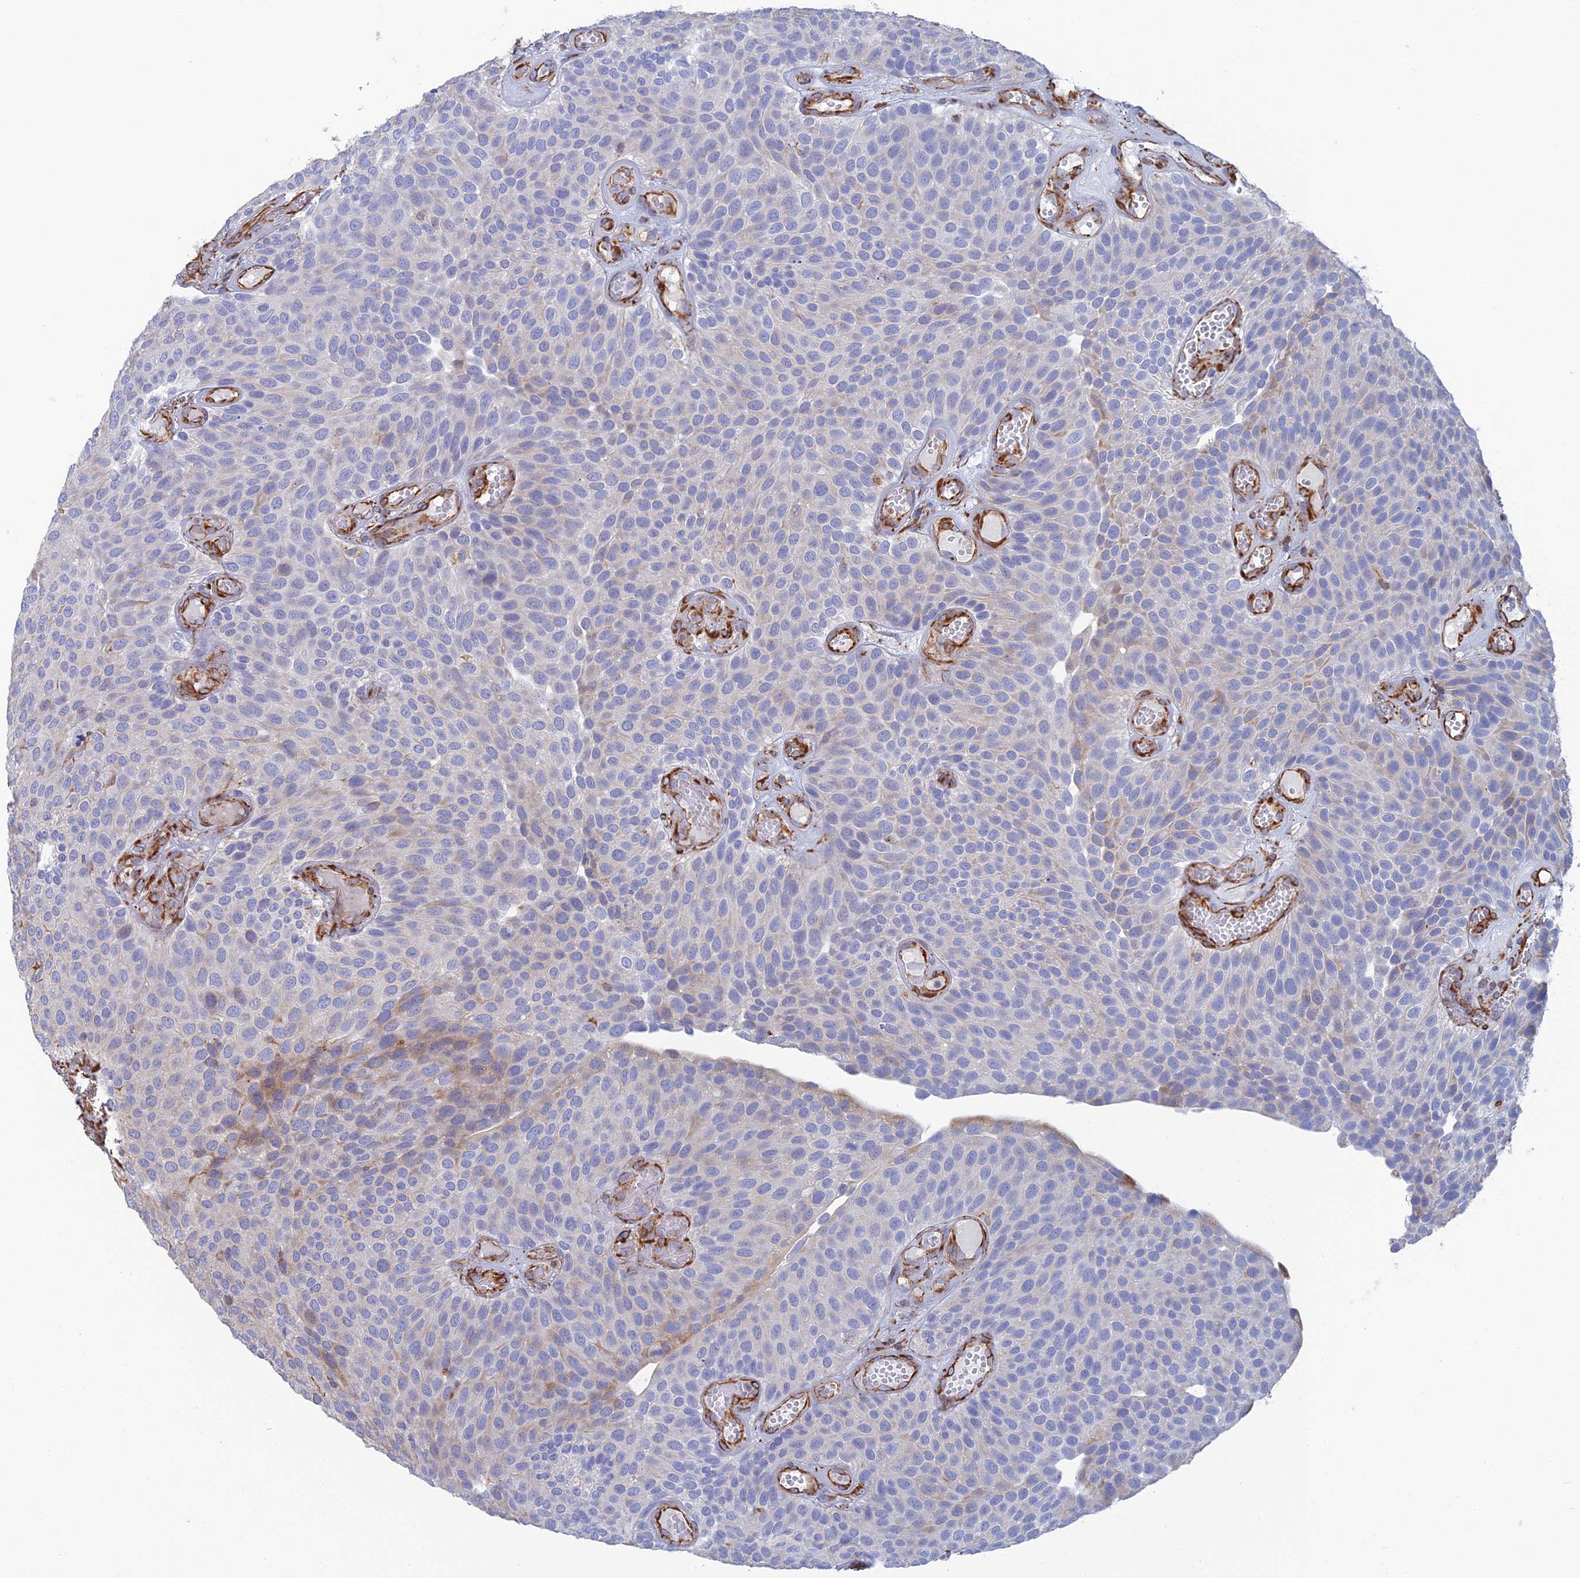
{"staining": {"intensity": "weak", "quantity": "<25%", "location": "cytoplasmic/membranous"}, "tissue": "urothelial cancer", "cell_type": "Tumor cells", "image_type": "cancer", "snomed": [{"axis": "morphology", "description": "Urothelial carcinoma, Low grade"}, {"axis": "topography", "description": "Urinary bladder"}], "caption": "IHC micrograph of neoplastic tissue: human urothelial cancer stained with DAB (3,3'-diaminobenzidine) displays no significant protein staining in tumor cells.", "gene": "CLVS2", "patient": {"sex": "male", "age": 89}}